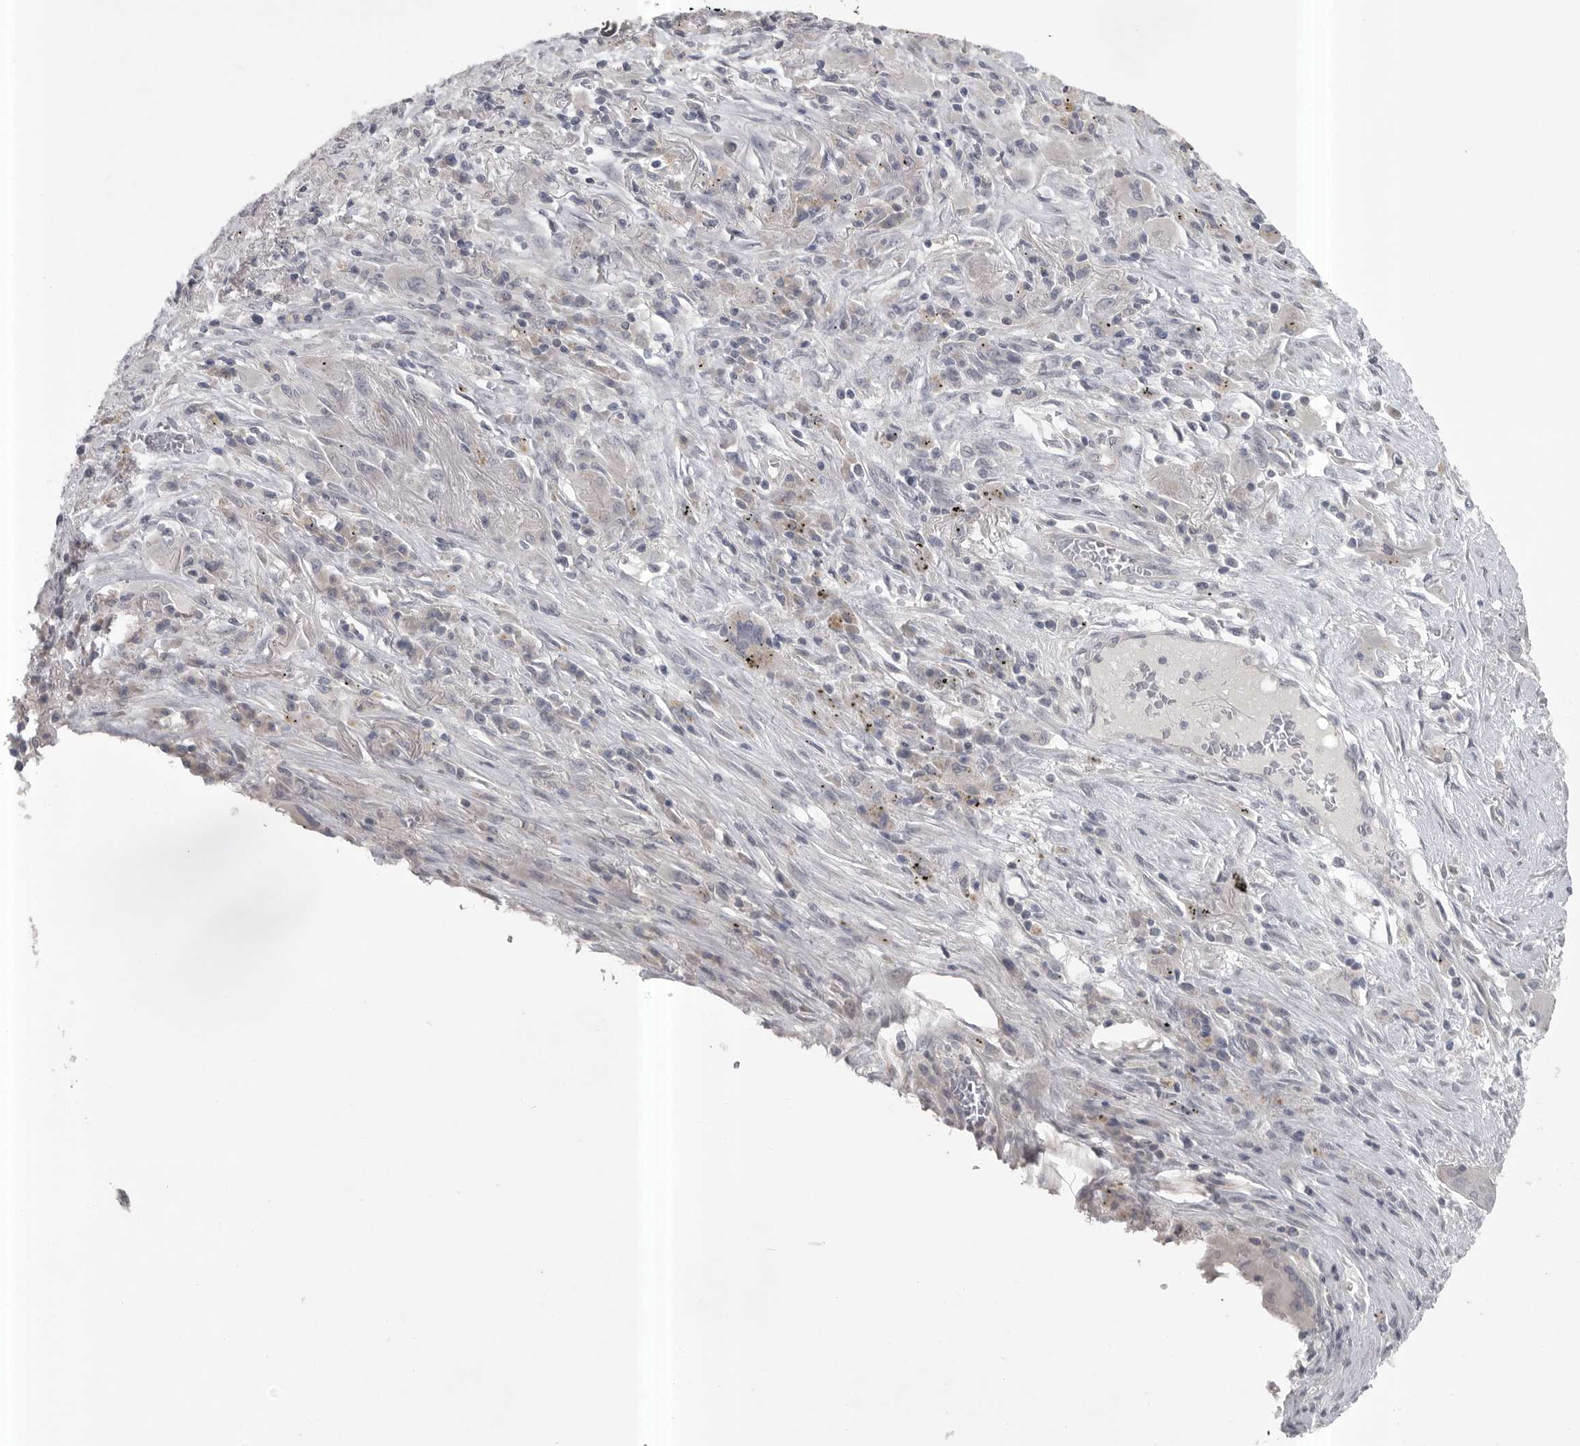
{"staining": {"intensity": "negative", "quantity": "none", "location": "none"}, "tissue": "lung cancer", "cell_type": "Tumor cells", "image_type": "cancer", "snomed": [{"axis": "morphology", "description": "Squamous cell carcinoma, NOS"}, {"axis": "topography", "description": "Lung"}], "caption": "DAB immunohistochemical staining of human squamous cell carcinoma (lung) displays no significant staining in tumor cells.", "gene": "PHF13", "patient": {"sex": "male", "age": 61}}